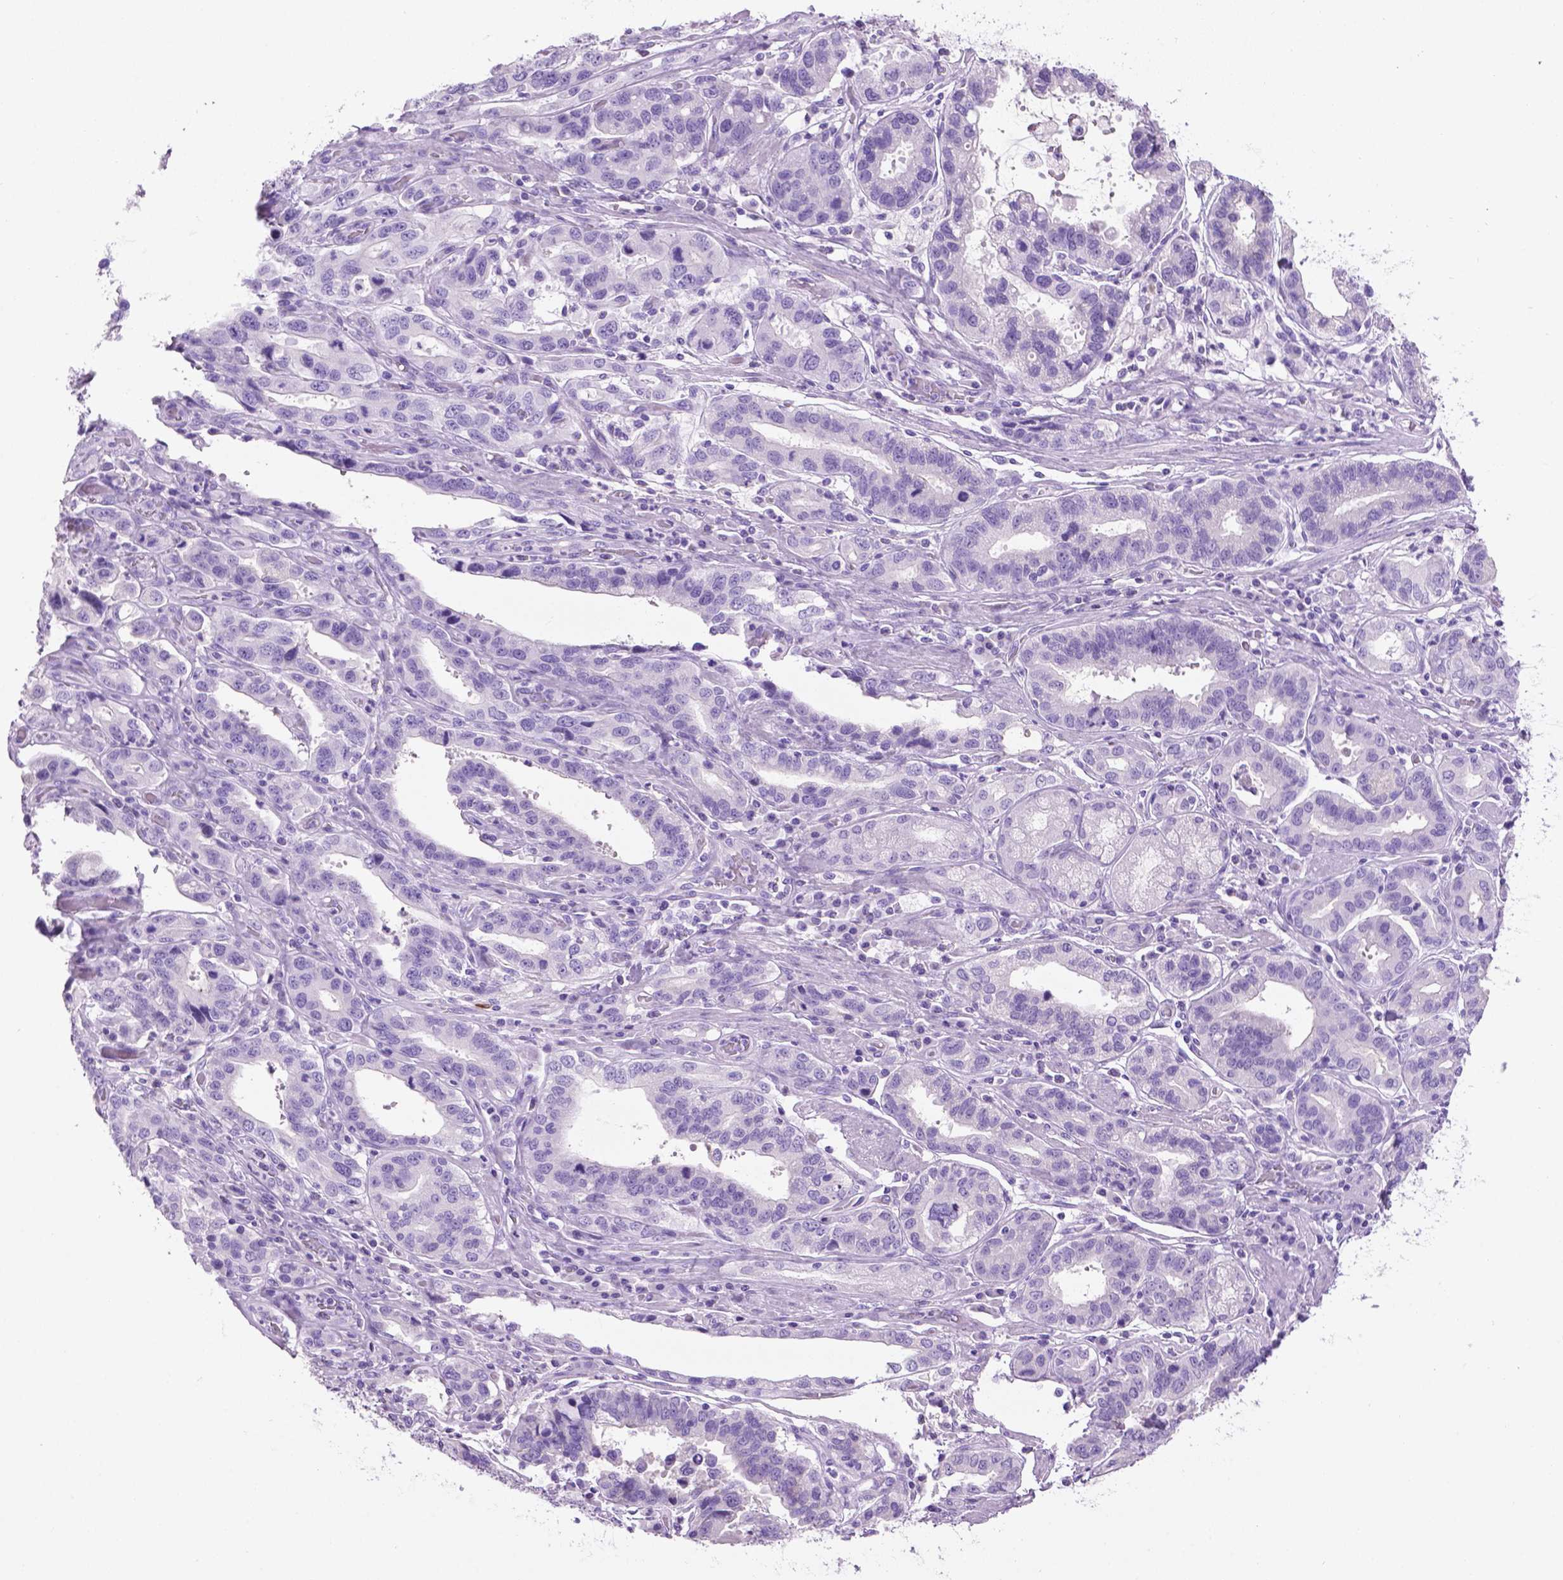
{"staining": {"intensity": "negative", "quantity": "none", "location": "none"}, "tissue": "stomach cancer", "cell_type": "Tumor cells", "image_type": "cancer", "snomed": [{"axis": "morphology", "description": "Adenocarcinoma, NOS"}, {"axis": "topography", "description": "Stomach, lower"}], "caption": "The image exhibits no significant positivity in tumor cells of stomach cancer (adenocarcinoma).", "gene": "LELP1", "patient": {"sex": "female", "age": 76}}